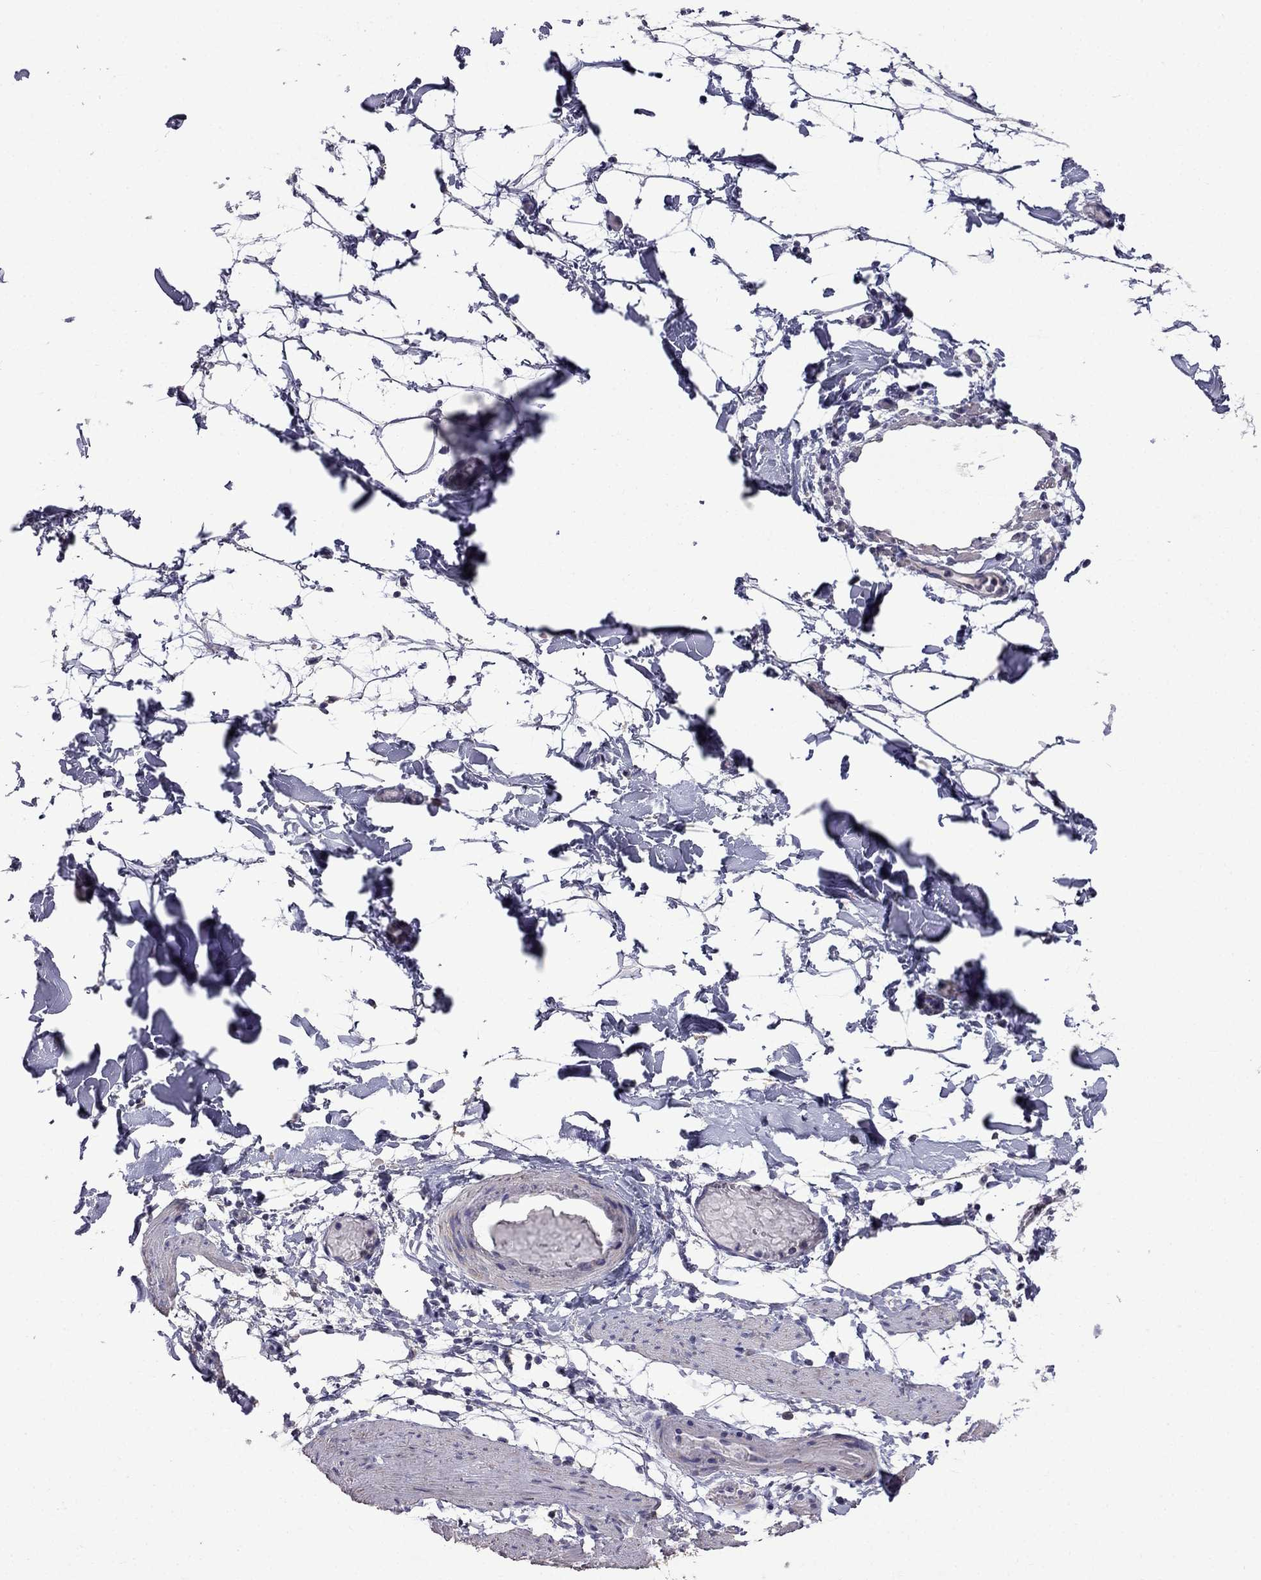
{"staining": {"intensity": "negative", "quantity": "none", "location": "none"}, "tissue": "adipose tissue", "cell_type": "Adipocytes", "image_type": "normal", "snomed": [{"axis": "morphology", "description": "Normal tissue, NOS"}, {"axis": "topography", "description": "Gallbladder"}, {"axis": "topography", "description": "Peripheral nerve tissue"}], "caption": "Unremarkable adipose tissue was stained to show a protein in brown. There is no significant positivity in adipocytes. The staining was performed using DAB (3,3'-diaminobenzidine) to visualize the protein expression in brown, while the nuclei were stained in blue with hematoxylin (Magnification: 20x).", "gene": "AK5", "patient": {"sex": "female", "age": 45}}